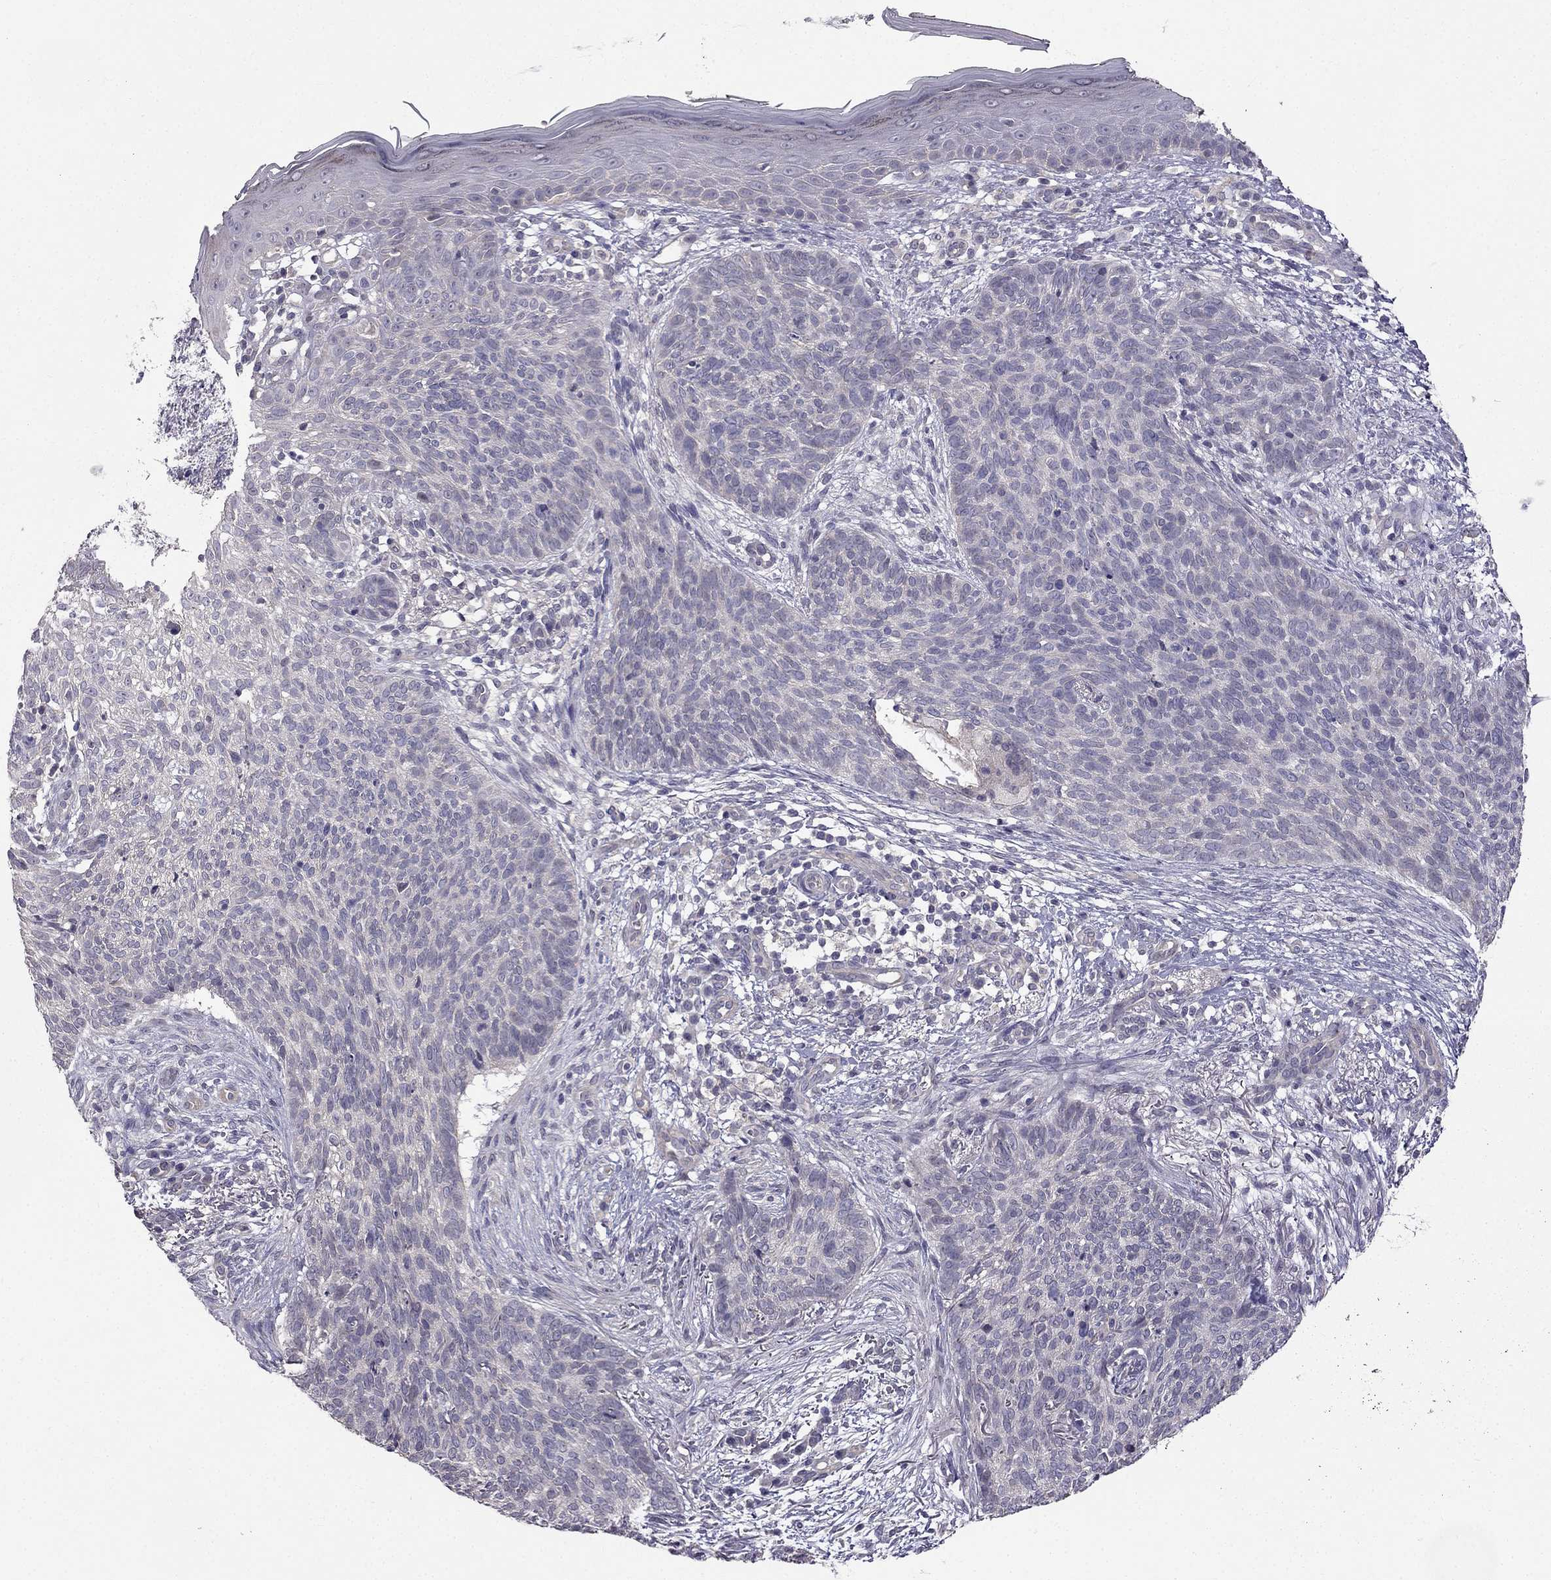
{"staining": {"intensity": "negative", "quantity": "none", "location": "none"}, "tissue": "skin cancer", "cell_type": "Tumor cells", "image_type": "cancer", "snomed": [{"axis": "morphology", "description": "Basal cell carcinoma"}, {"axis": "topography", "description": "Skin"}], "caption": "Tumor cells are negative for protein expression in human skin cancer.", "gene": "HSFX1", "patient": {"sex": "male", "age": 64}}